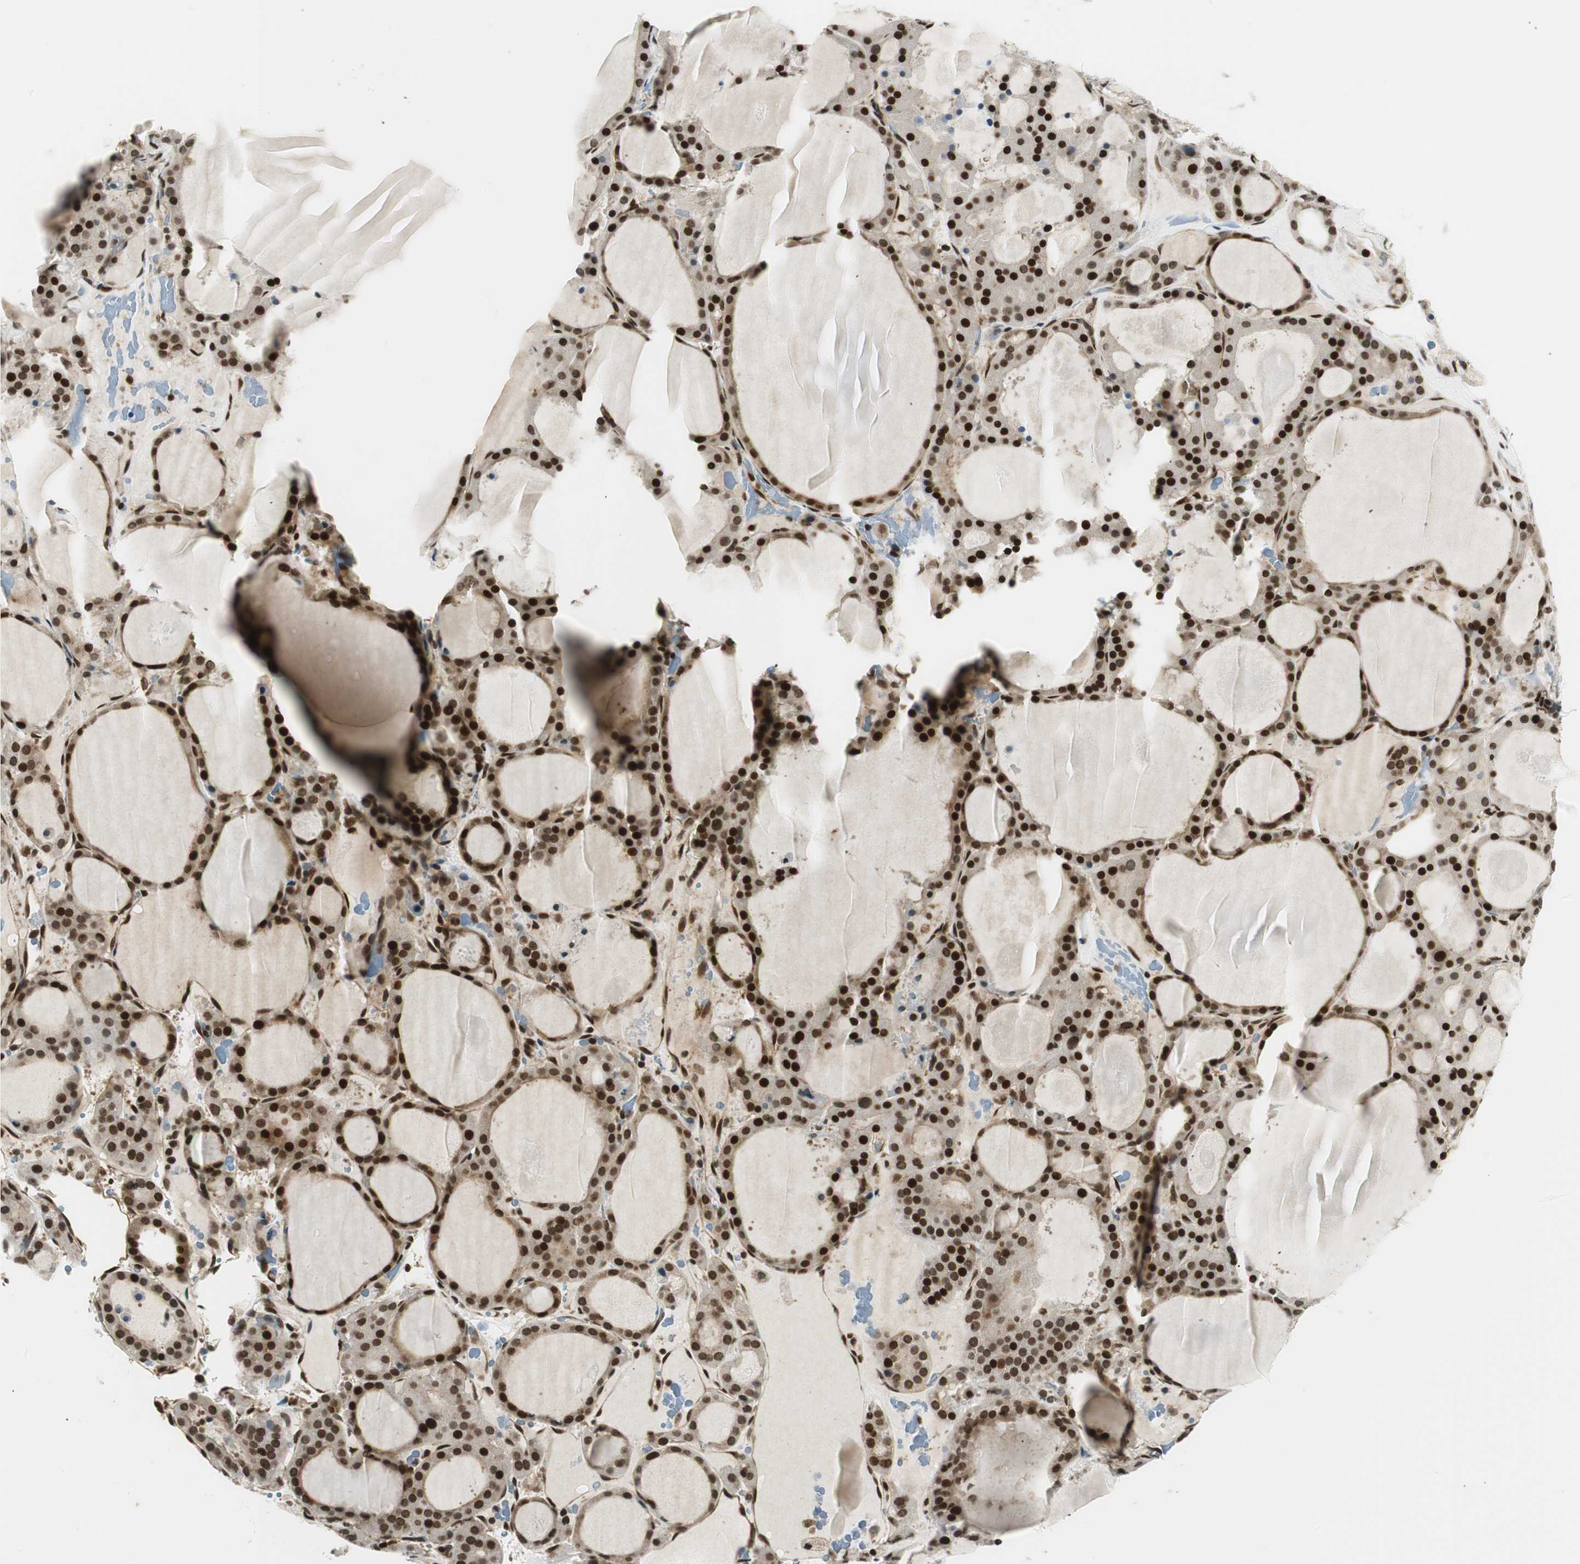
{"staining": {"intensity": "strong", "quantity": ">75%", "location": "nuclear"}, "tissue": "thyroid gland", "cell_type": "Glandular cells", "image_type": "normal", "snomed": [{"axis": "morphology", "description": "Normal tissue, NOS"}, {"axis": "morphology", "description": "Carcinoma, NOS"}, {"axis": "topography", "description": "Thyroid gland"}], "caption": "A histopathology image of human thyroid gland stained for a protein shows strong nuclear brown staining in glandular cells.", "gene": "RING1", "patient": {"sex": "female", "age": 86}}